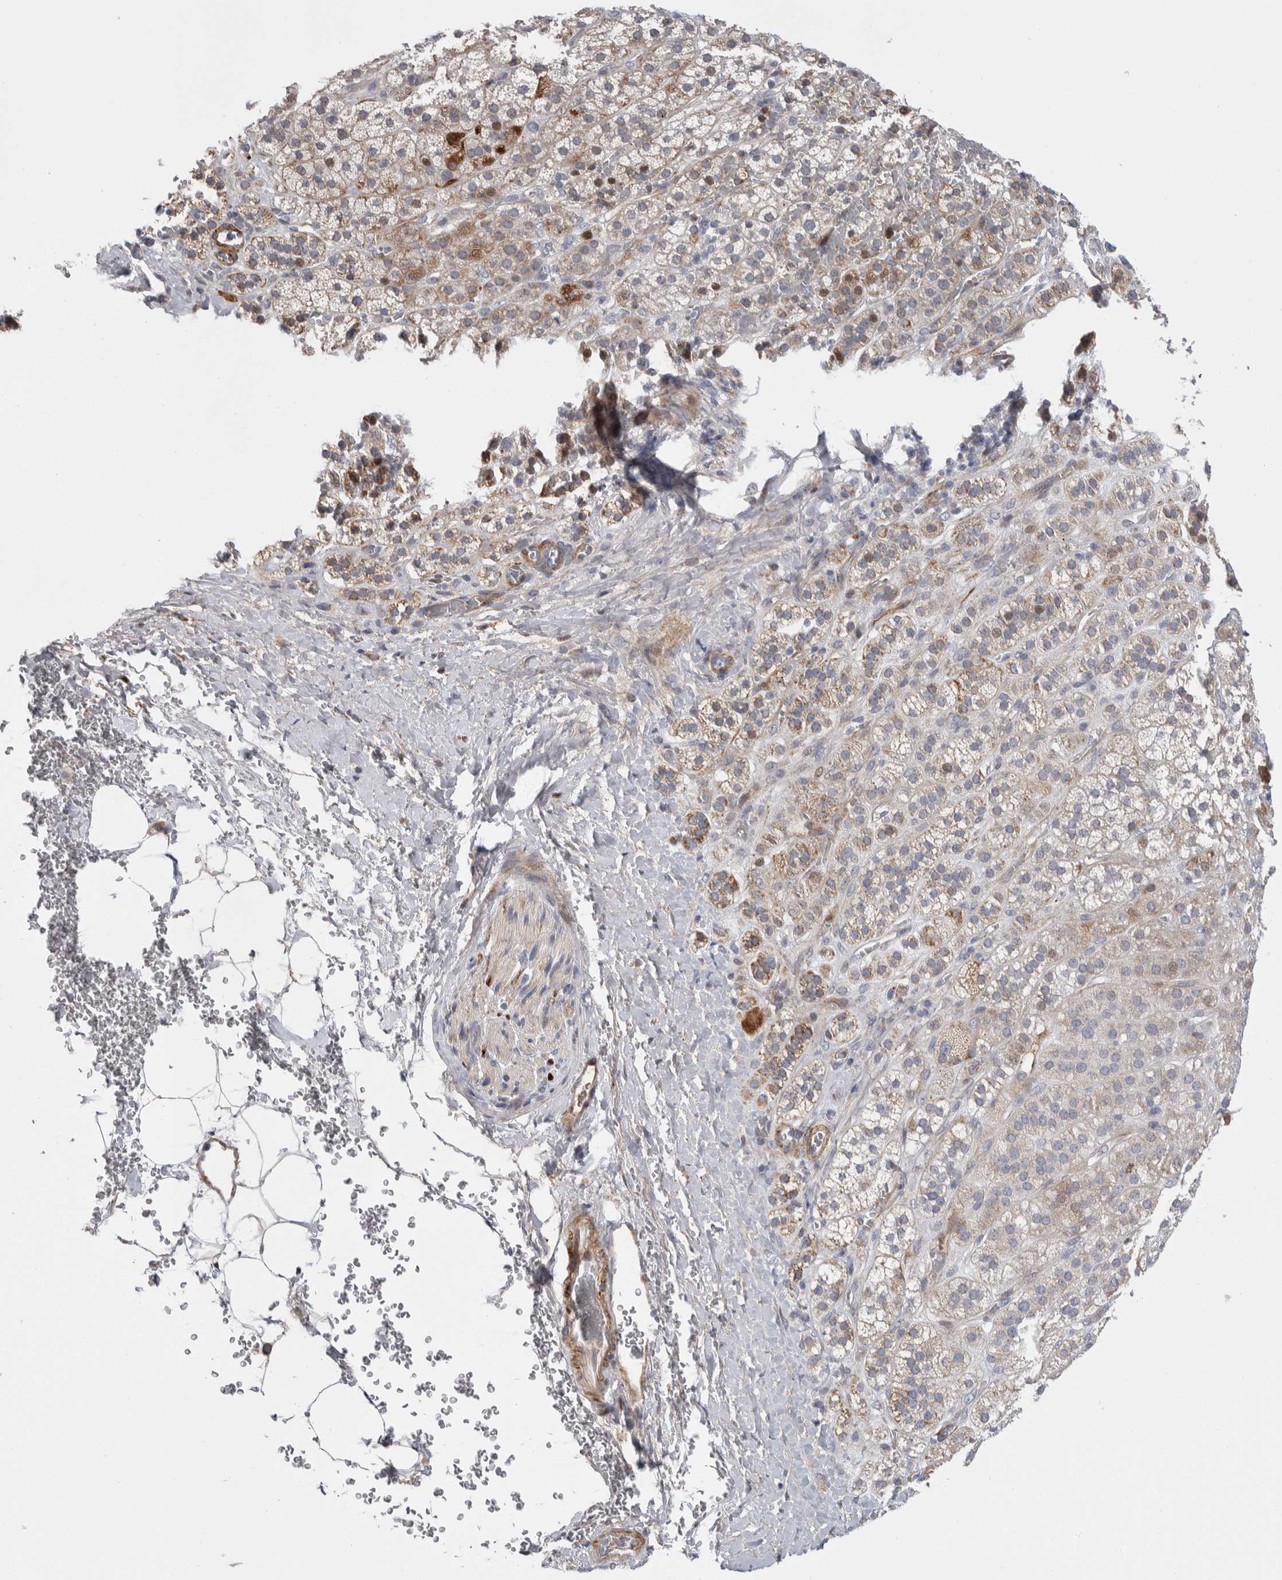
{"staining": {"intensity": "moderate", "quantity": "25%-75%", "location": "cytoplasmic/membranous"}, "tissue": "adrenal gland", "cell_type": "Glandular cells", "image_type": "normal", "snomed": [{"axis": "morphology", "description": "Normal tissue, NOS"}, {"axis": "topography", "description": "Adrenal gland"}], "caption": "This photomicrograph demonstrates IHC staining of benign human adrenal gland, with medium moderate cytoplasmic/membranous staining in approximately 25%-75% of glandular cells.", "gene": "PSMG3", "patient": {"sex": "male", "age": 56}}